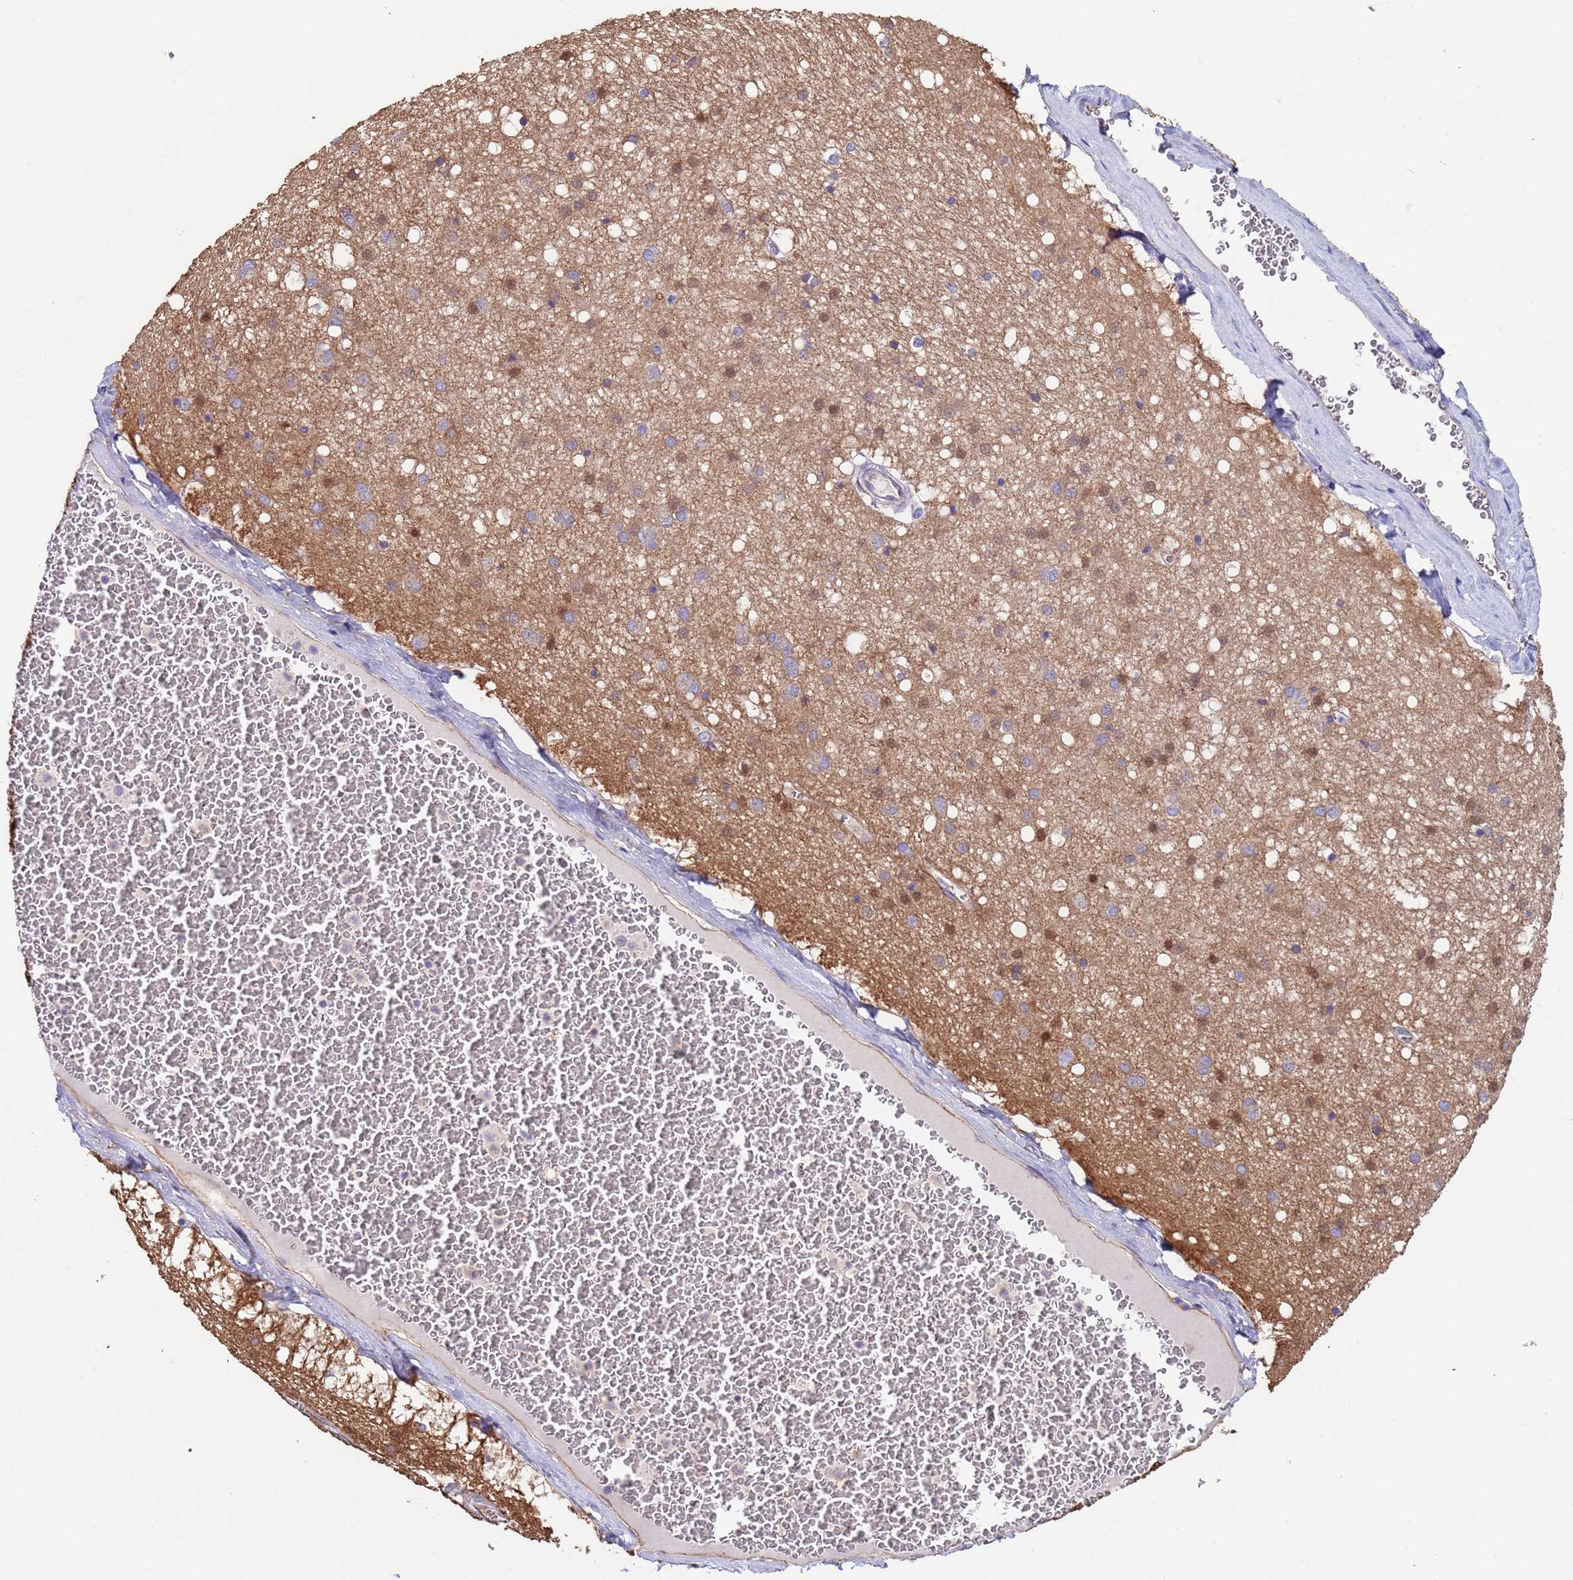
{"staining": {"intensity": "moderate", "quantity": "25%-75%", "location": "cytoplasmic/membranous,nuclear"}, "tissue": "caudate", "cell_type": "Glial cells", "image_type": "normal", "snomed": [{"axis": "morphology", "description": "Normal tissue, NOS"}, {"axis": "topography", "description": "Lateral ventricle wall"}], "caption": "This photomicrograph exhibits unremarkable caudate stained with IHC to label a protein in brown. The cytoplasmic/membranous,nuclear of glial cells show moderate positivity for the protein. Nuclei are counter-stained blue.", "gene": "ZNF248", "patient": {"sex": "male", "age": 37}}